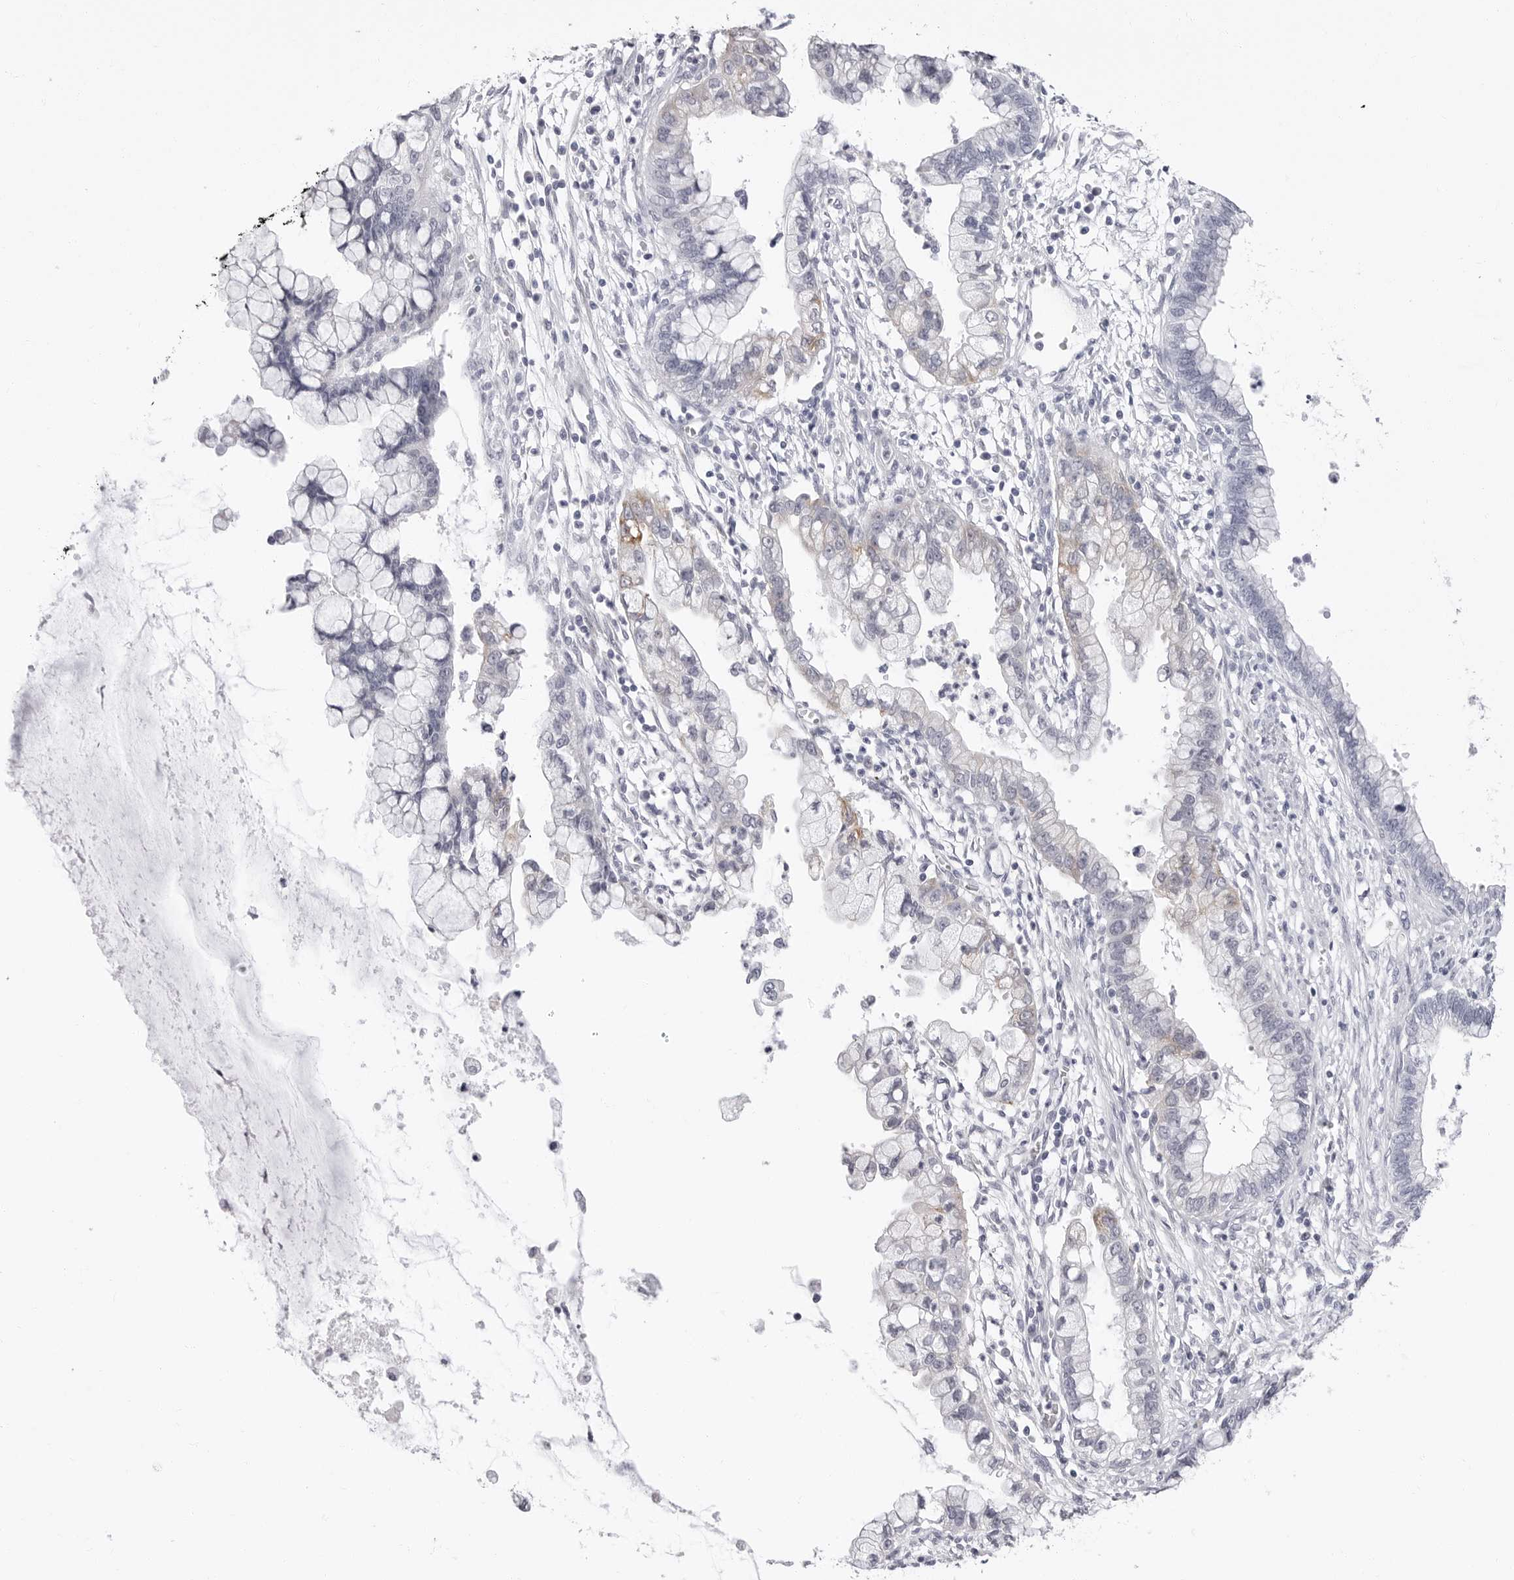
{"staining": {"intensity": "weak", "quantity": "<25%", "location": "cytoplasmic/membranous"}, "tissue": "cervical cancer", "cell_type": "Tumor cells", "image_type": "cancer", "snomed": [{"axis": "morphology", "description": "Adenocarcinoma, NOS"}, {"axis": "topography", "description": "Cervix"}], "caption": "Tumor cells show no significant staining in cervical cancer (adenocarcinoma).", "gene": "ERICH3", "patient": {"sex": "female", "age": 44}}